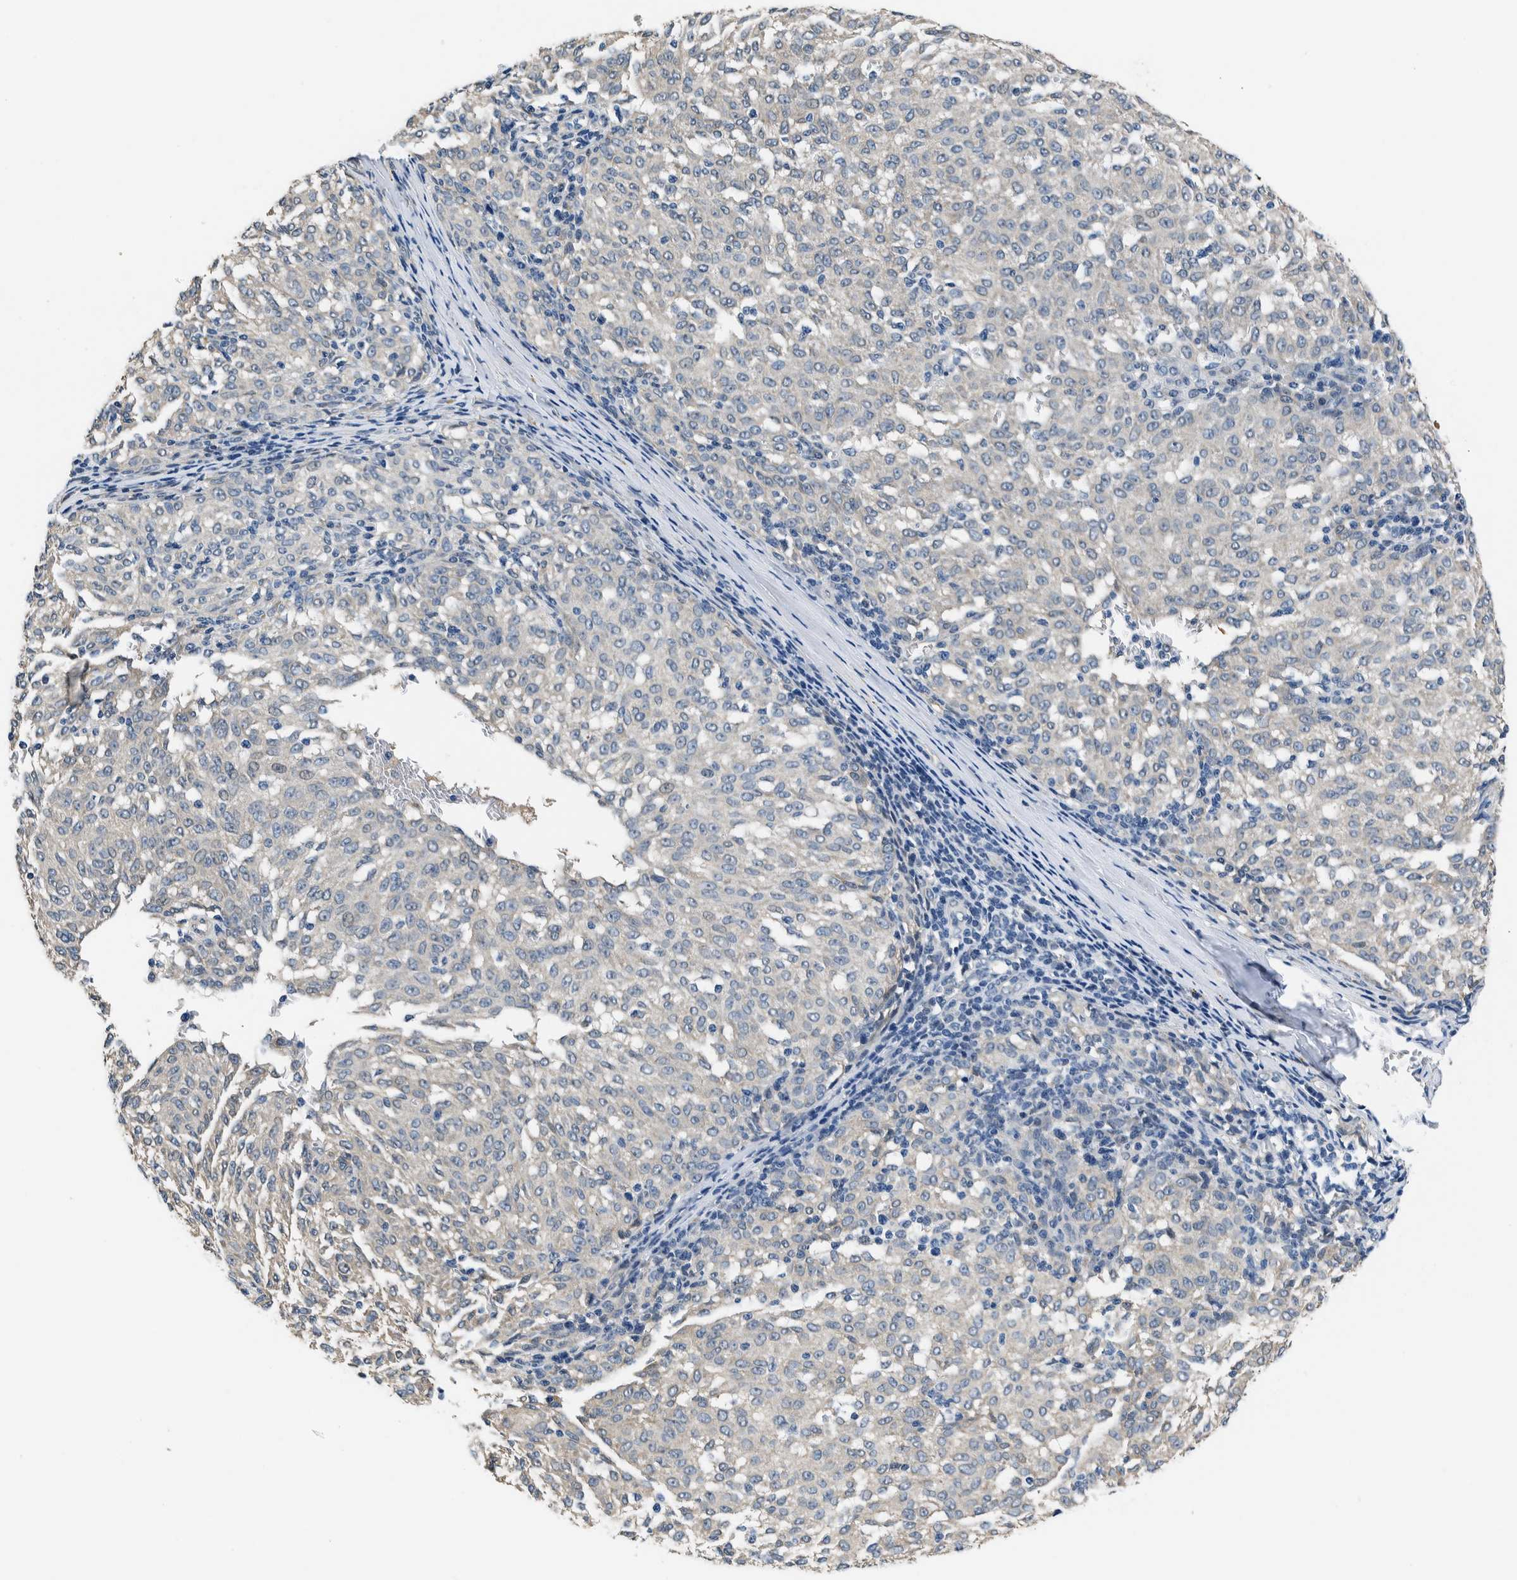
{"staining": {"intensity": "negative", "quantity": "none", "location": "none"}, "tissue": "melanoma", "cell_type": "Tumor cells", "image_type": "cancer", "snomed": [{"axis": "morphology", "description": "Malignant melanoma, NOS"}, {"axis": "topography", "description": "Skin"}], "caption": "Protein analysis of melanoma reveals no significant staining in tumor cells.", "gene": "NIBAN2", "patient": {"sex": "female", "age": 72}}